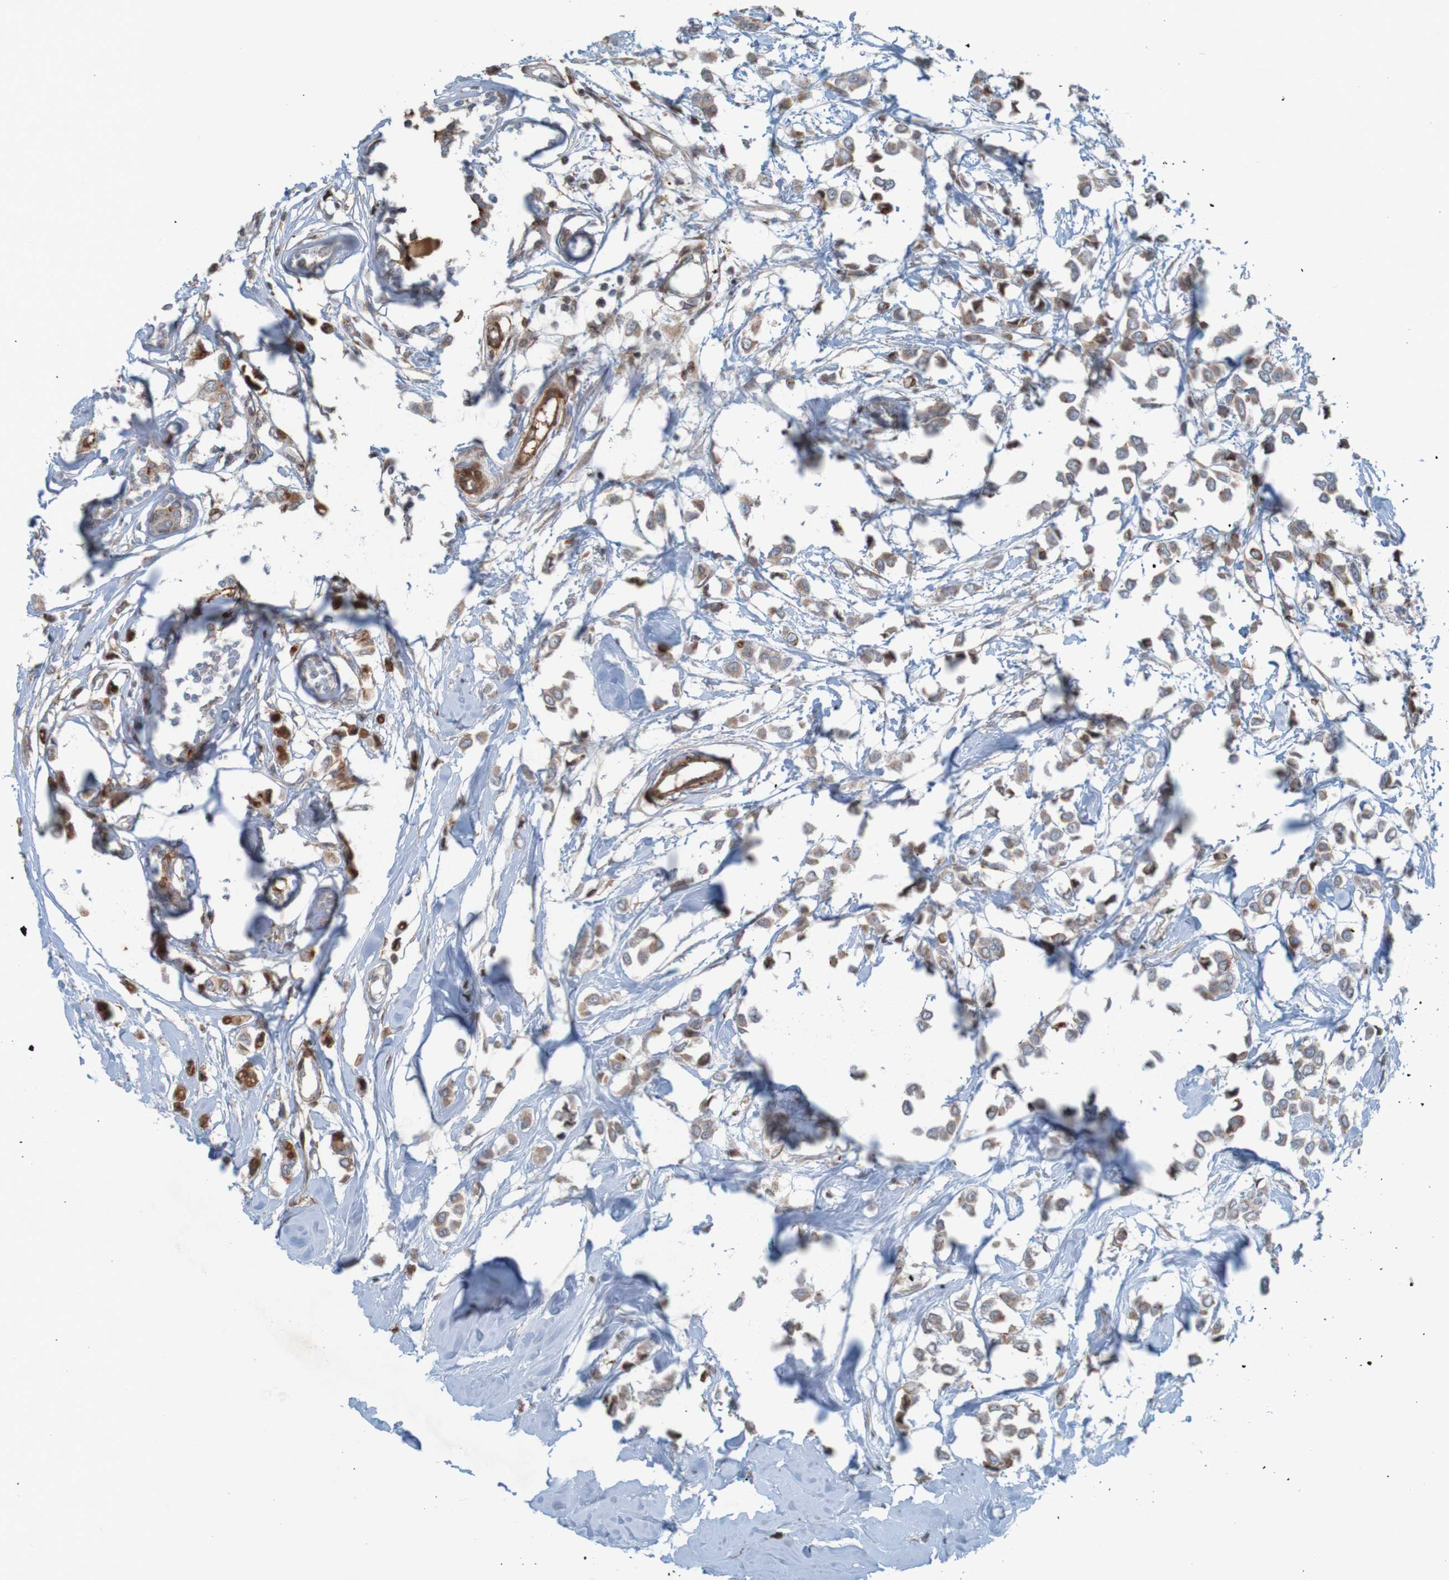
{"staining": {"intensity": "weak", "quantity": ">75%", "location": "cytoplasmic/membranous"}, "tissue": "breast cancer", "cell_type": "Tumor cells", "image_type": "cancer", "snomed": [{"axis": "morphology", "description": "Lobular carcinoma"}, {"axis": "topography", "description": "Breast"}], "caption": "Immunohistochemical staining of human breast cancer exhibits low levels of weak cytoplasmic/membranous expression in about >75% of tumor cells.", "gene": "GUCY1A1", "patient": {"sex": "female", "age": 51}}